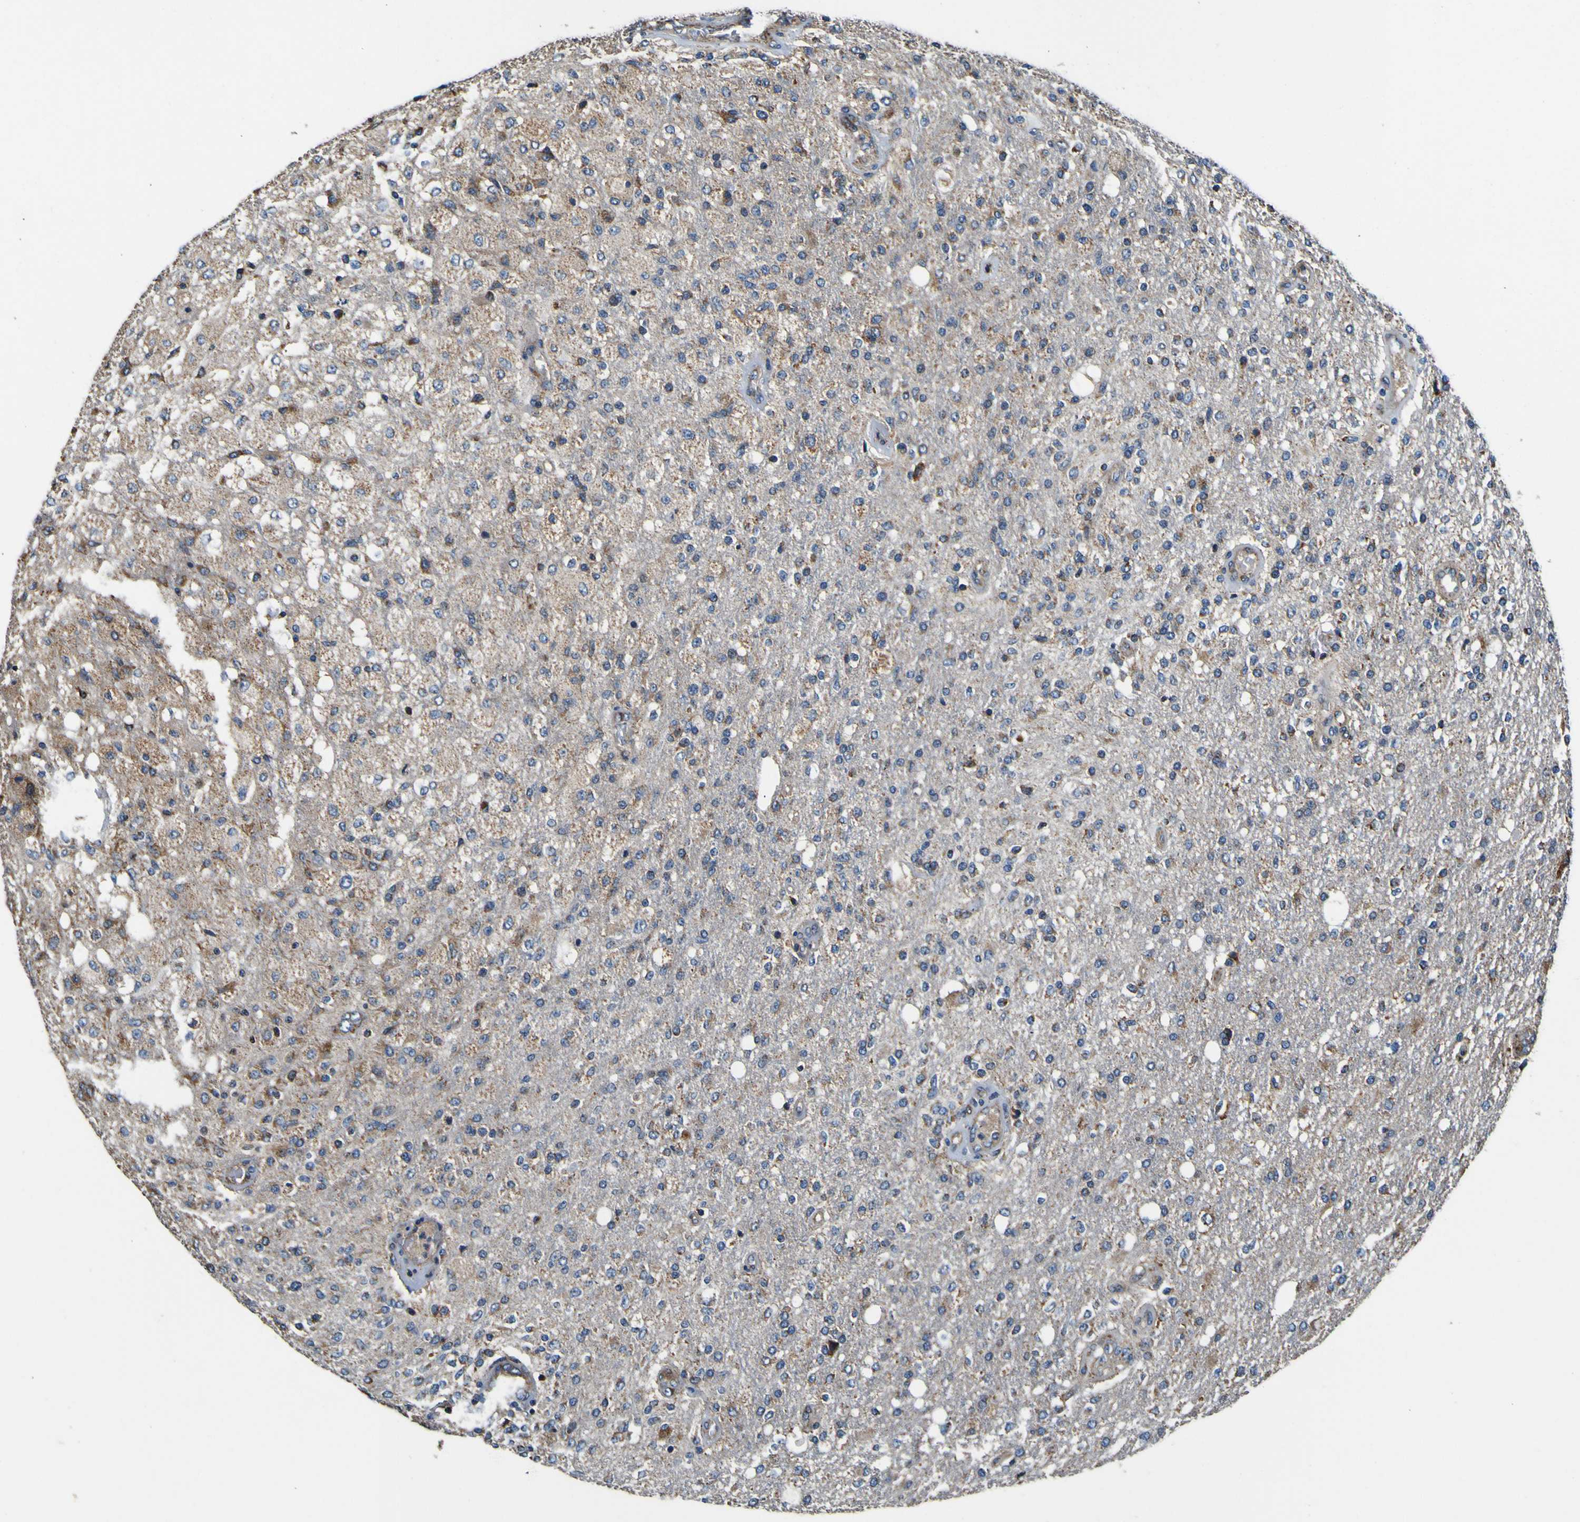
{"staining": {"intensity": "moderate", "quantity": "25%-75%", "location": "cytoplasmic/membranous"}, "tissue": "glioma", "cell_type": "Tumor cells", "image_type": "cancer", "snomed": [{"axis": "morphology", "description": "Normal tissue, NOS"}, {"axis": "morphology", "description": "Glioma, malignant, High grade"}, {"axis": "topography", "description": "Cerebral cortex"}], "caption": "Brown immunohistochemical staining in human malignant high-grade glioma shows moderate cytoplasmic/membranous staining in about 25%-75% of tumor cells. (DAB IHC, brown staining for protein, blue staining for nuclei).", "gene": "INPP5A", "patient": {"sex": "male", "age": 77}}